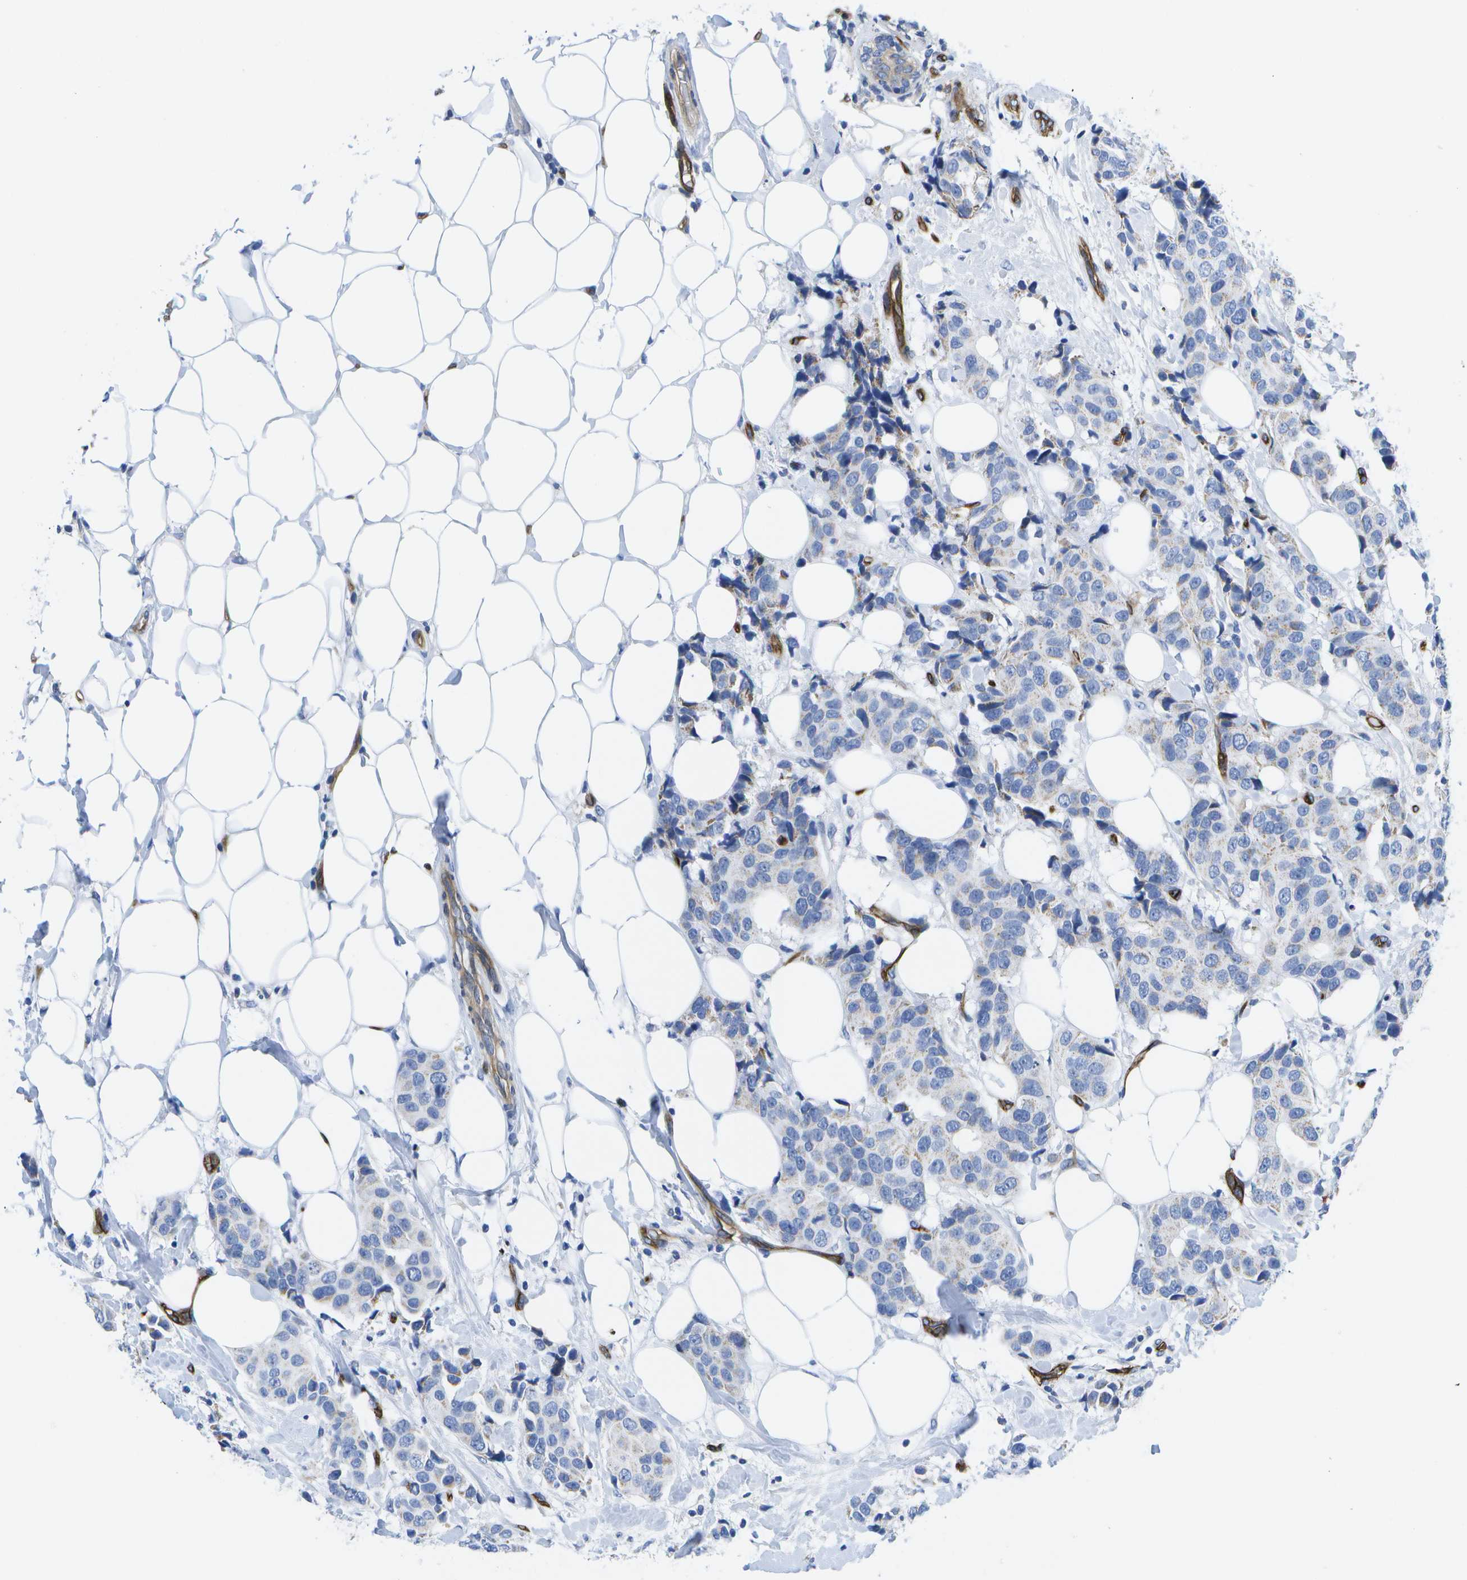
{"staining": {"intensity": "negative", "quantity": "none", "location": "none"}, "tissue": "breast cancer", "cell_type": "Tumor cells", "image_type": "cancer", "snomed": [{"axis": "morphology", "description": "Normal tissue, NOS"}, {"axis": "morphology", "description": "Duct carcinoma"}, {"axis": "topography", "description": "Breast"}], "caption": "Tumor cells are negative for brown protein staining in breast cancer.", "gene": "DYSF", "patient": {"sex": "female", "age": 39}}